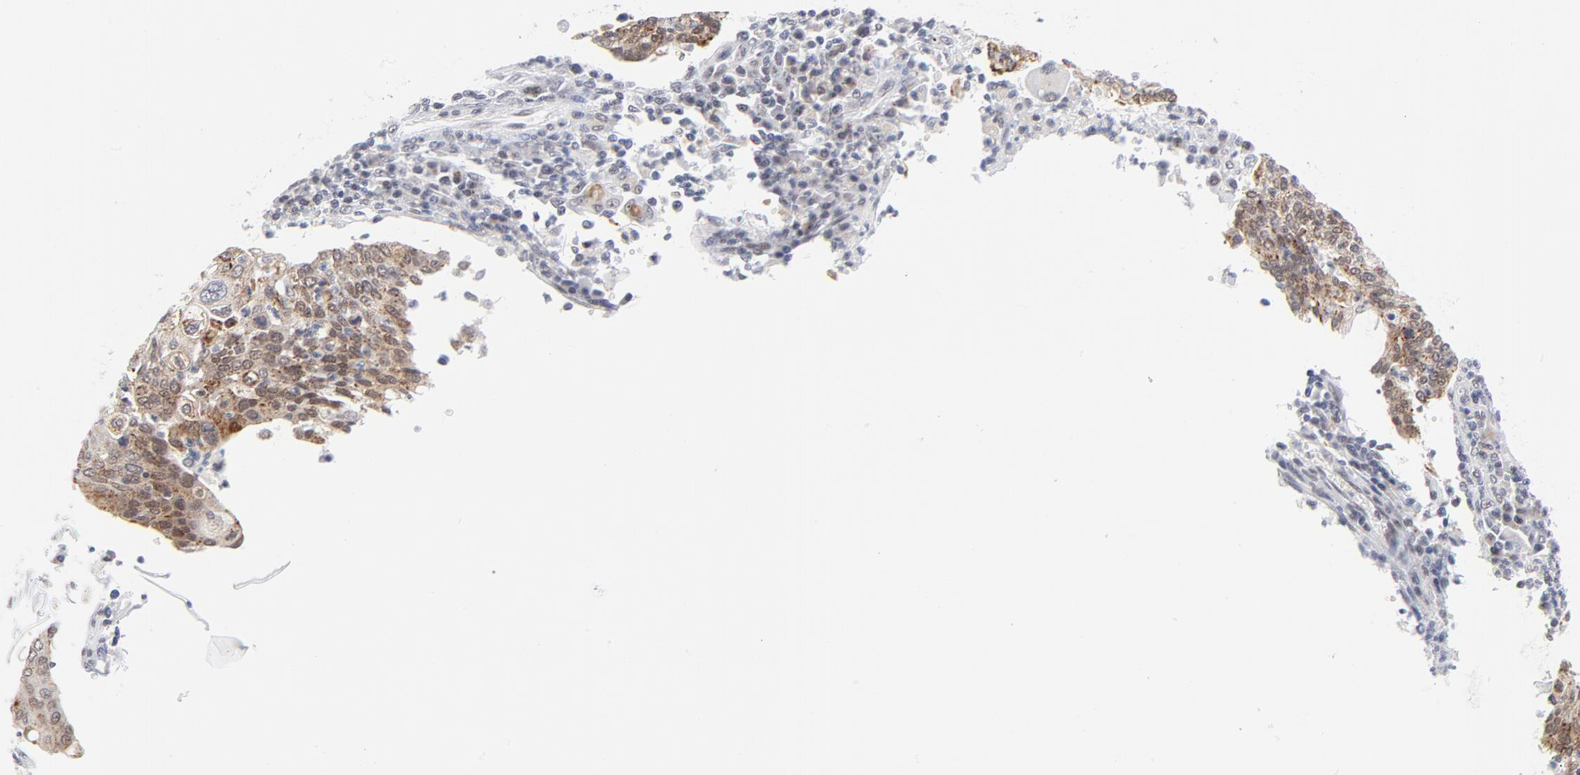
{"staining": {"intensity": "moderate", "quantity": "25%-75%", "location": "cytoplasmic/membranous,nuclear"}, "tissue": "cervical cancer", "cell_type": "Tumor cells", "image_type": "cancer", "snomed": [{"axis": "morphology", "description": "Squamous cell carcinoma, NOS"}, {"axis": "topography", "description": "Cervix"}], "caption": "Moderate cytoplasmic/membranous and nuclear protein expression is present in approximately 25%-75% of tumor cells in cervical cancer (squamous cell carcinoma). Nuclei are stained in blue.", "gene": "BAP1", "patient": {"sex": "female", "age": 40}}